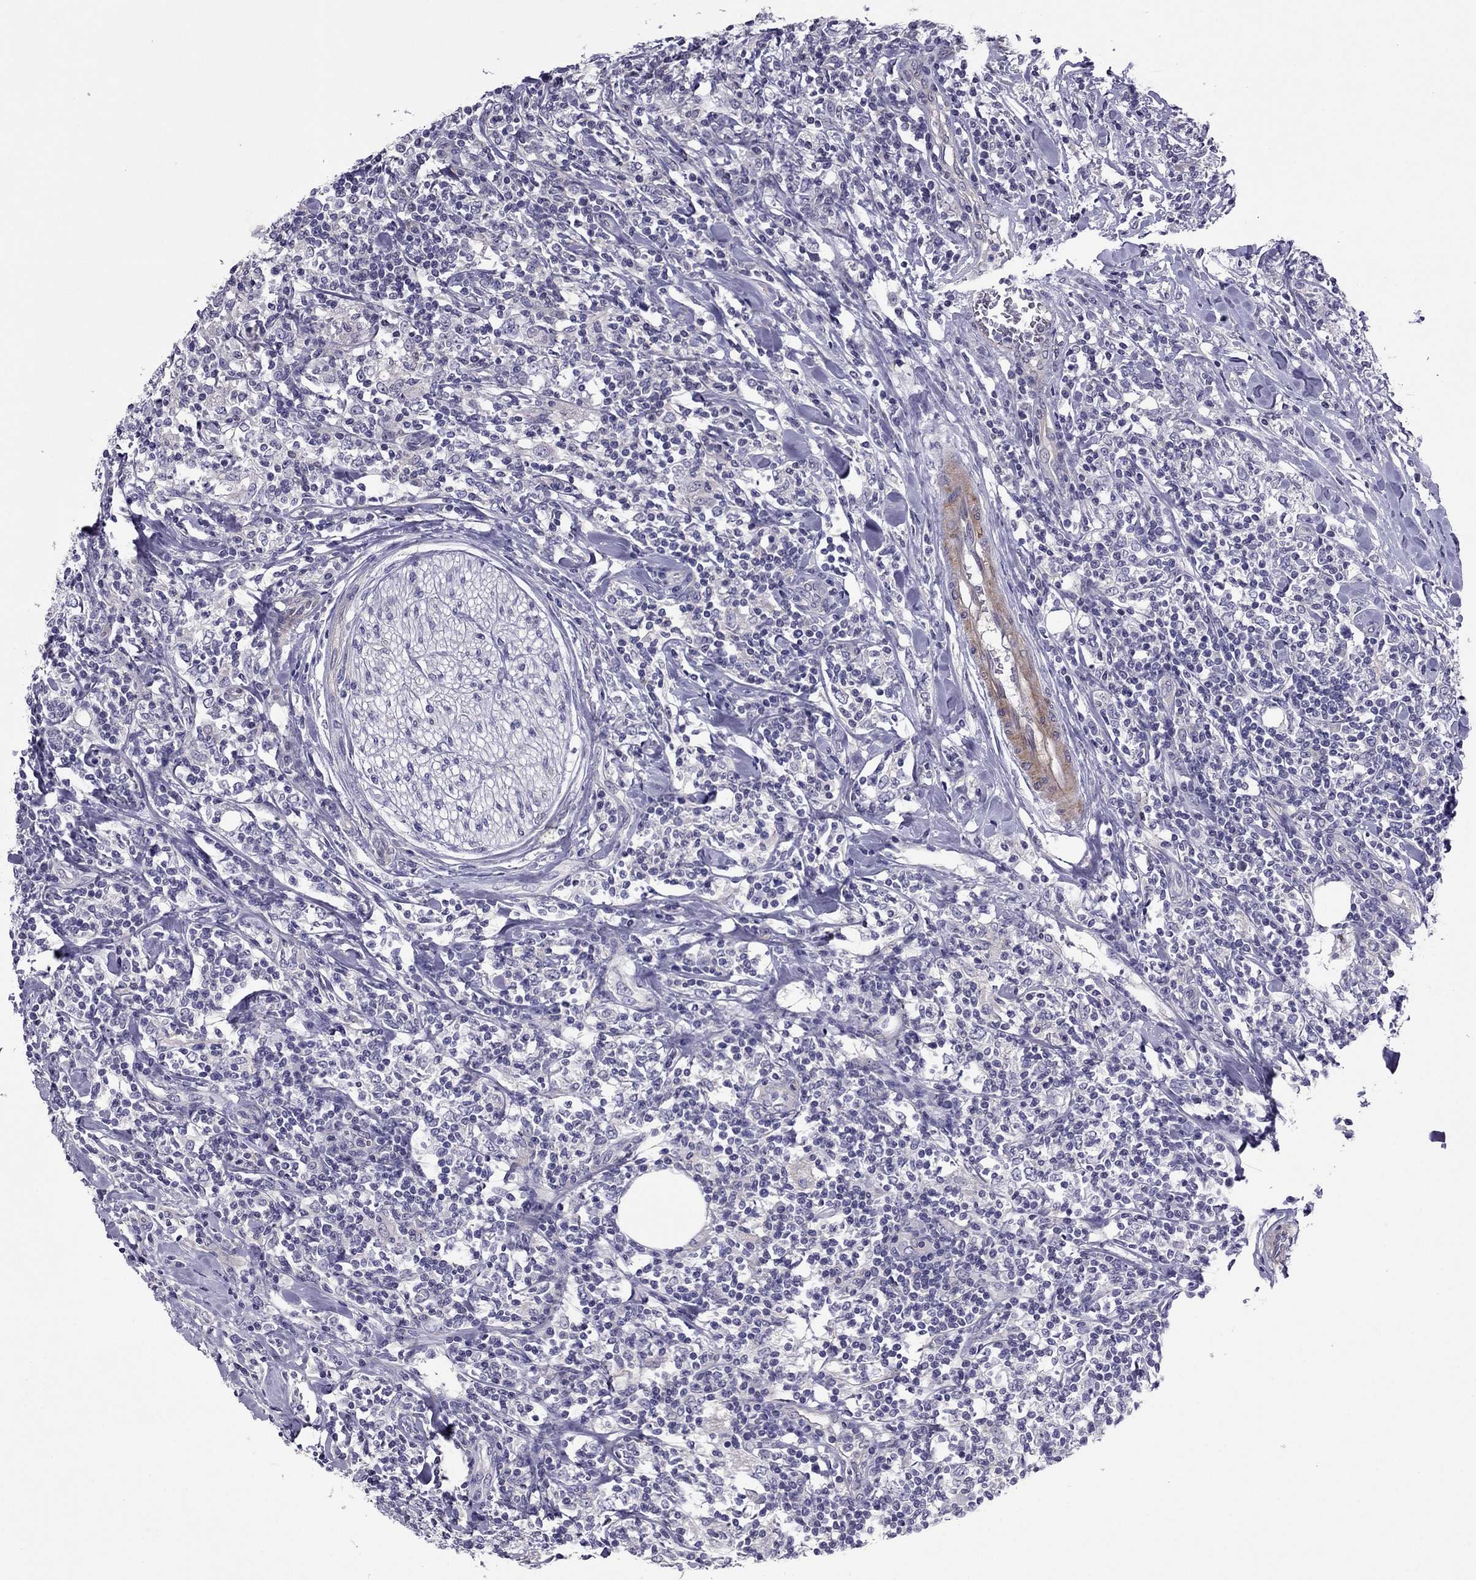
{"staining": {"intensity": "negative", "quantity": "none", "location": "none"}, "tissue": "lymphoma", "cell_type": "Tumor cells", "image_type": "cancer", "snomed": [{"axis": "morphology", "description": "Malignant lymphoma, non-Hodgkin's type, High grade"}, {"axis": "topography", "description": "Lymph node"}], "caption": "DAB immunohistochemical staining of human malignant lymphoma, non-Hodgkin's type (high-grade) exhibits no significant staining in tumor cells. (DAB immunohistochemistry (IHC) visualized using brightfield microscopy, high magnification).", "gene": "SLC16A8", "patient": {"sex": "female", "age": 84}}